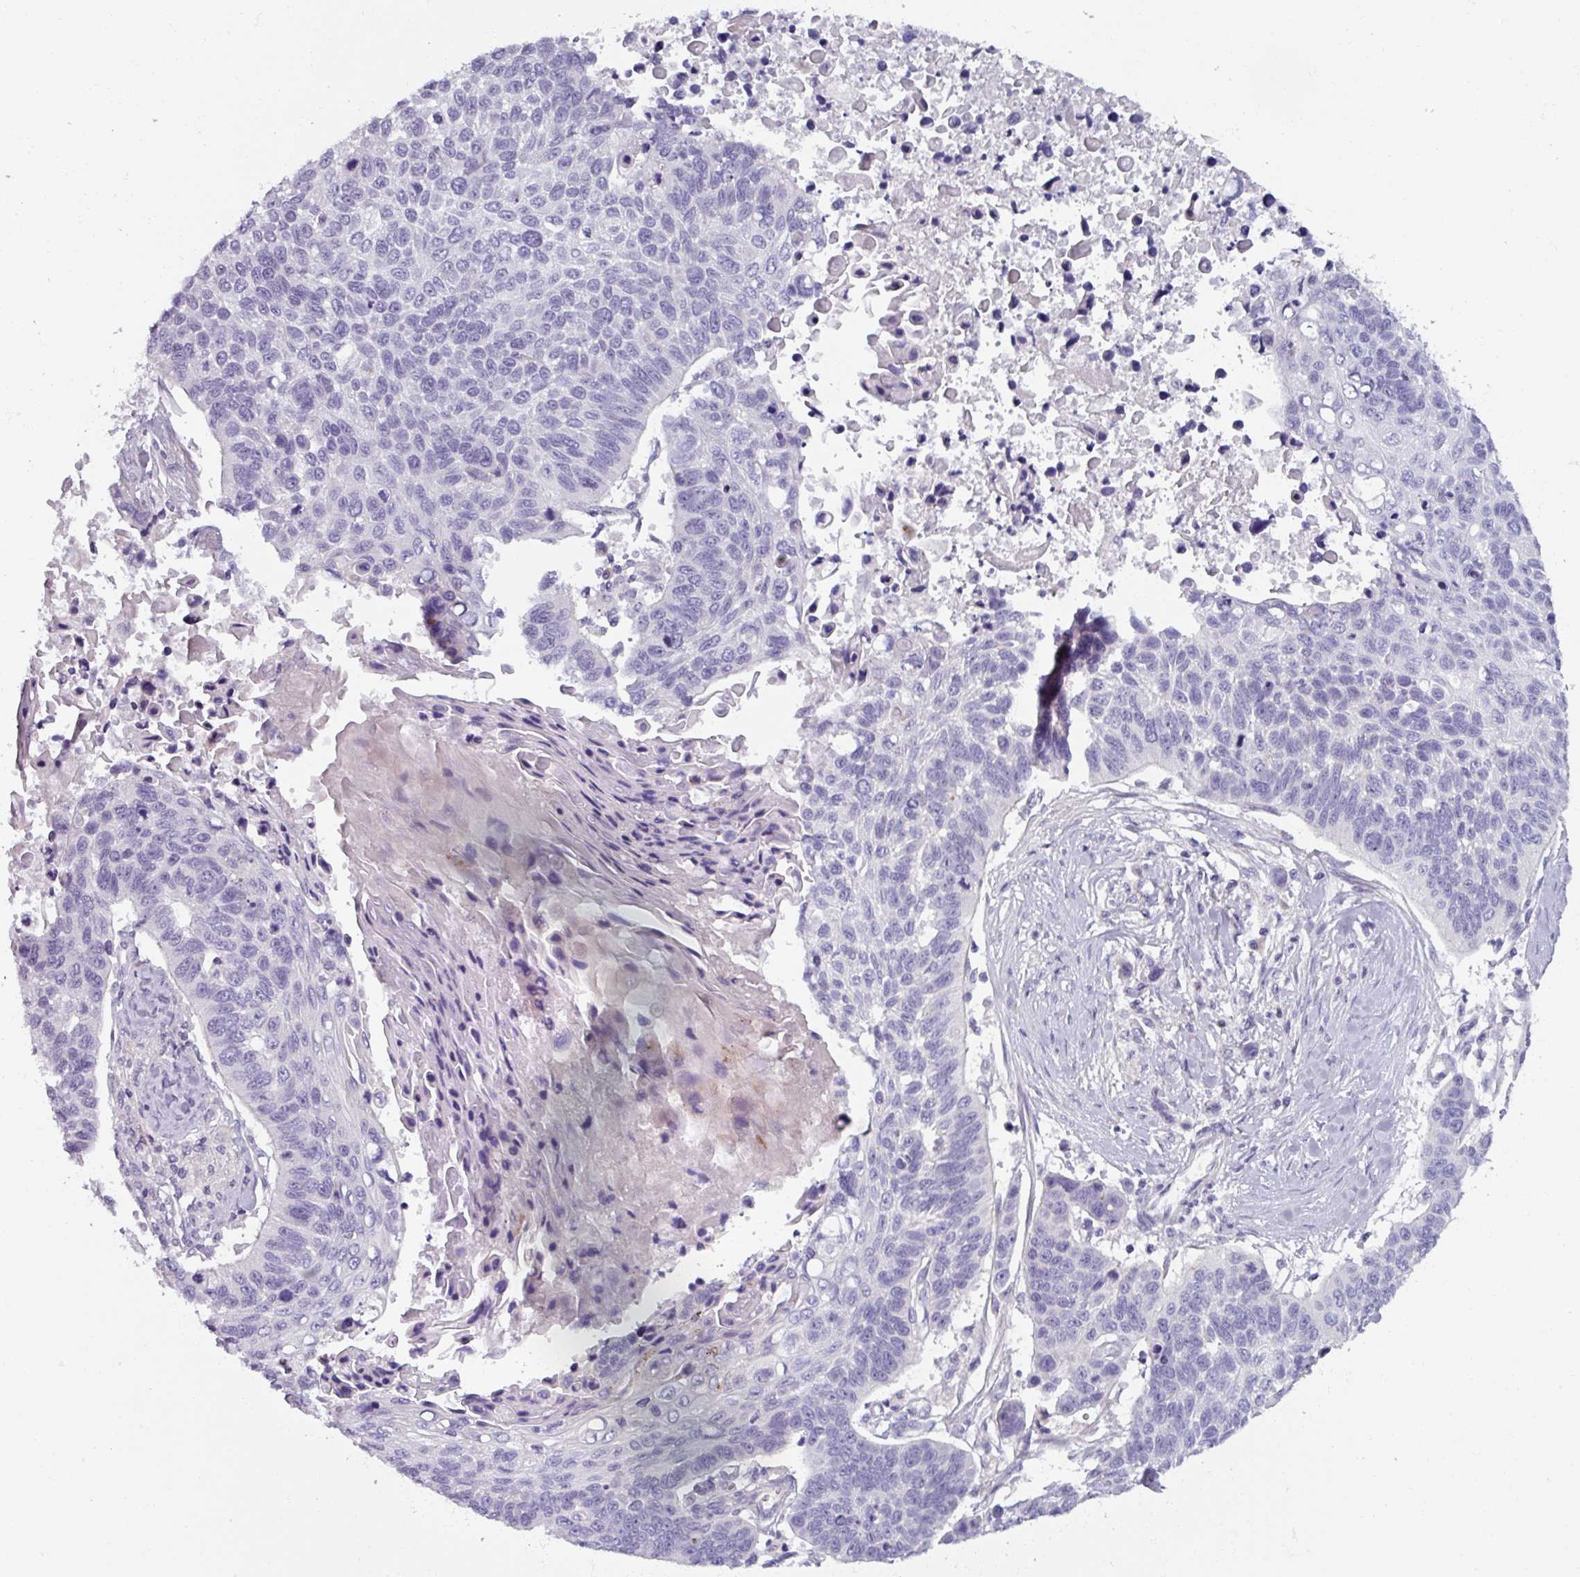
{"staining": {"intensity": "negative", "quantity": "none", "location": "none"}, "tissue": "lung cancer", "cell_type": "Tumor cells", "image_type": "cancer", "snomed": [{"axis": "morphology", "description": "Squamous cell carcinoma, NOS"}, {"axis": "topography", "description": "Lung"}], "caption": "Tumor cells are negative for brown protein staining in lung cancer (squamous cell carcinoma).", "gene": "SMIM11", "patient": {"sex": "male", "age": 62}}